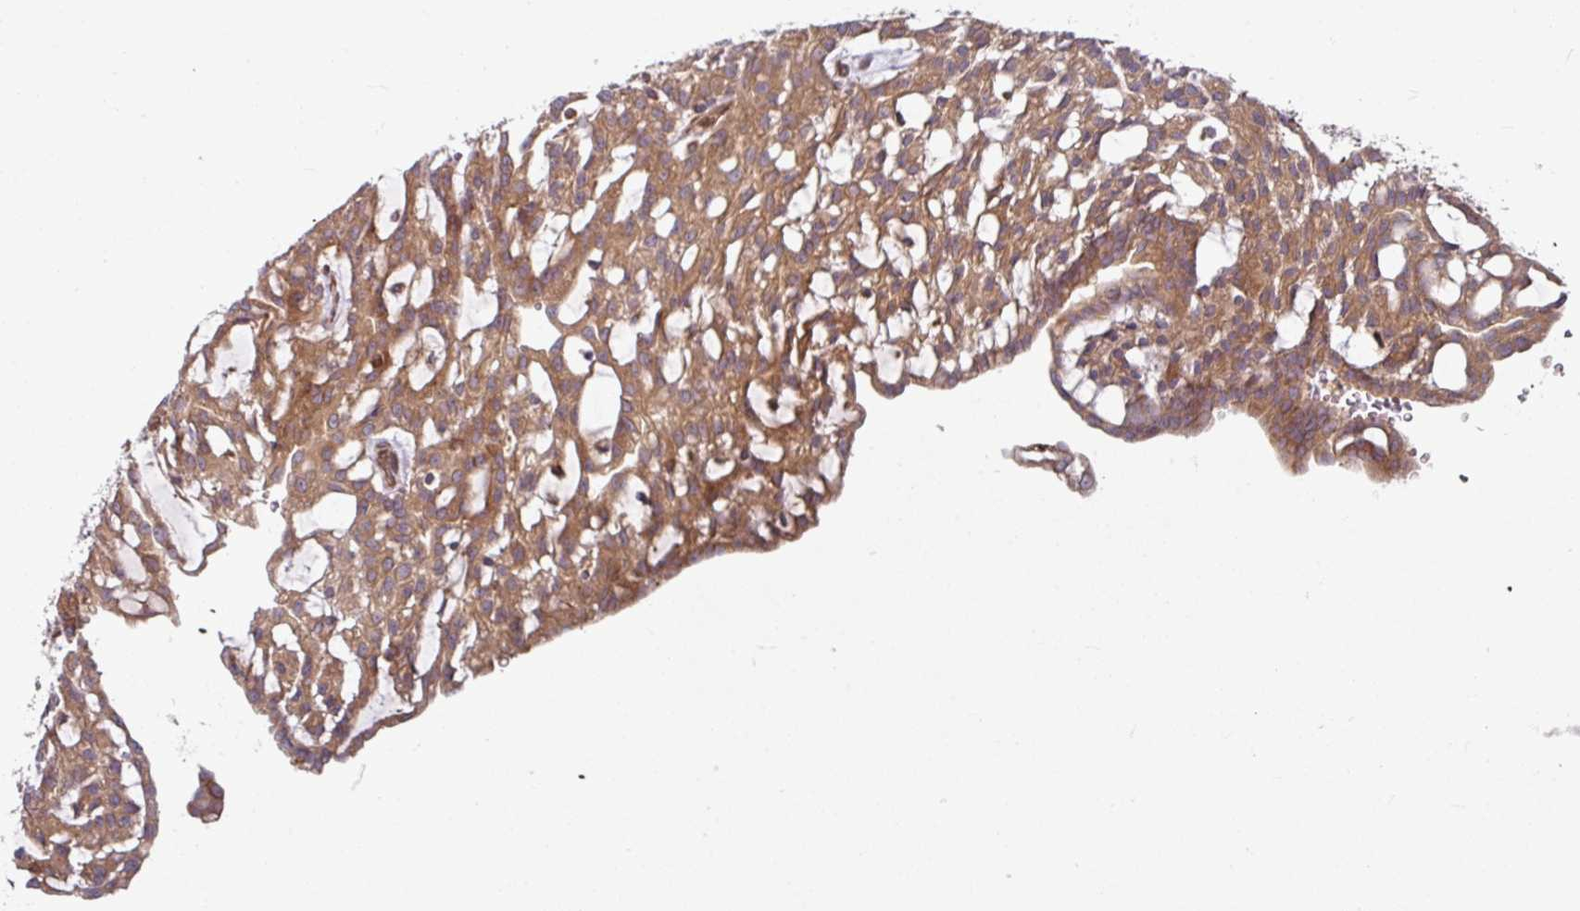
{"staining": {"intensity": "moderate", "quantity": ">75%", "location": "cytoplasmic/membranous"}, "tissue": "renal cancer", "cell_type": "Tumor cells", "image_type": "cancer", "snomed": [{"axis": "morphology", "description": "Adenocarcinoma, NOS"}, {"axis": "topography", "description": "Kidney"}], "caption": "A high-resolution histopathology image shows IHC staining of renal cancer, which displays moderate cytoplasmic/membranous positivity in about >75% of tumor cells. (brown staining indicates protein expression, while blue staining denotes nuclei).", "gene": "RAB5A", "patient": {"sex": "male", "age": 63}}